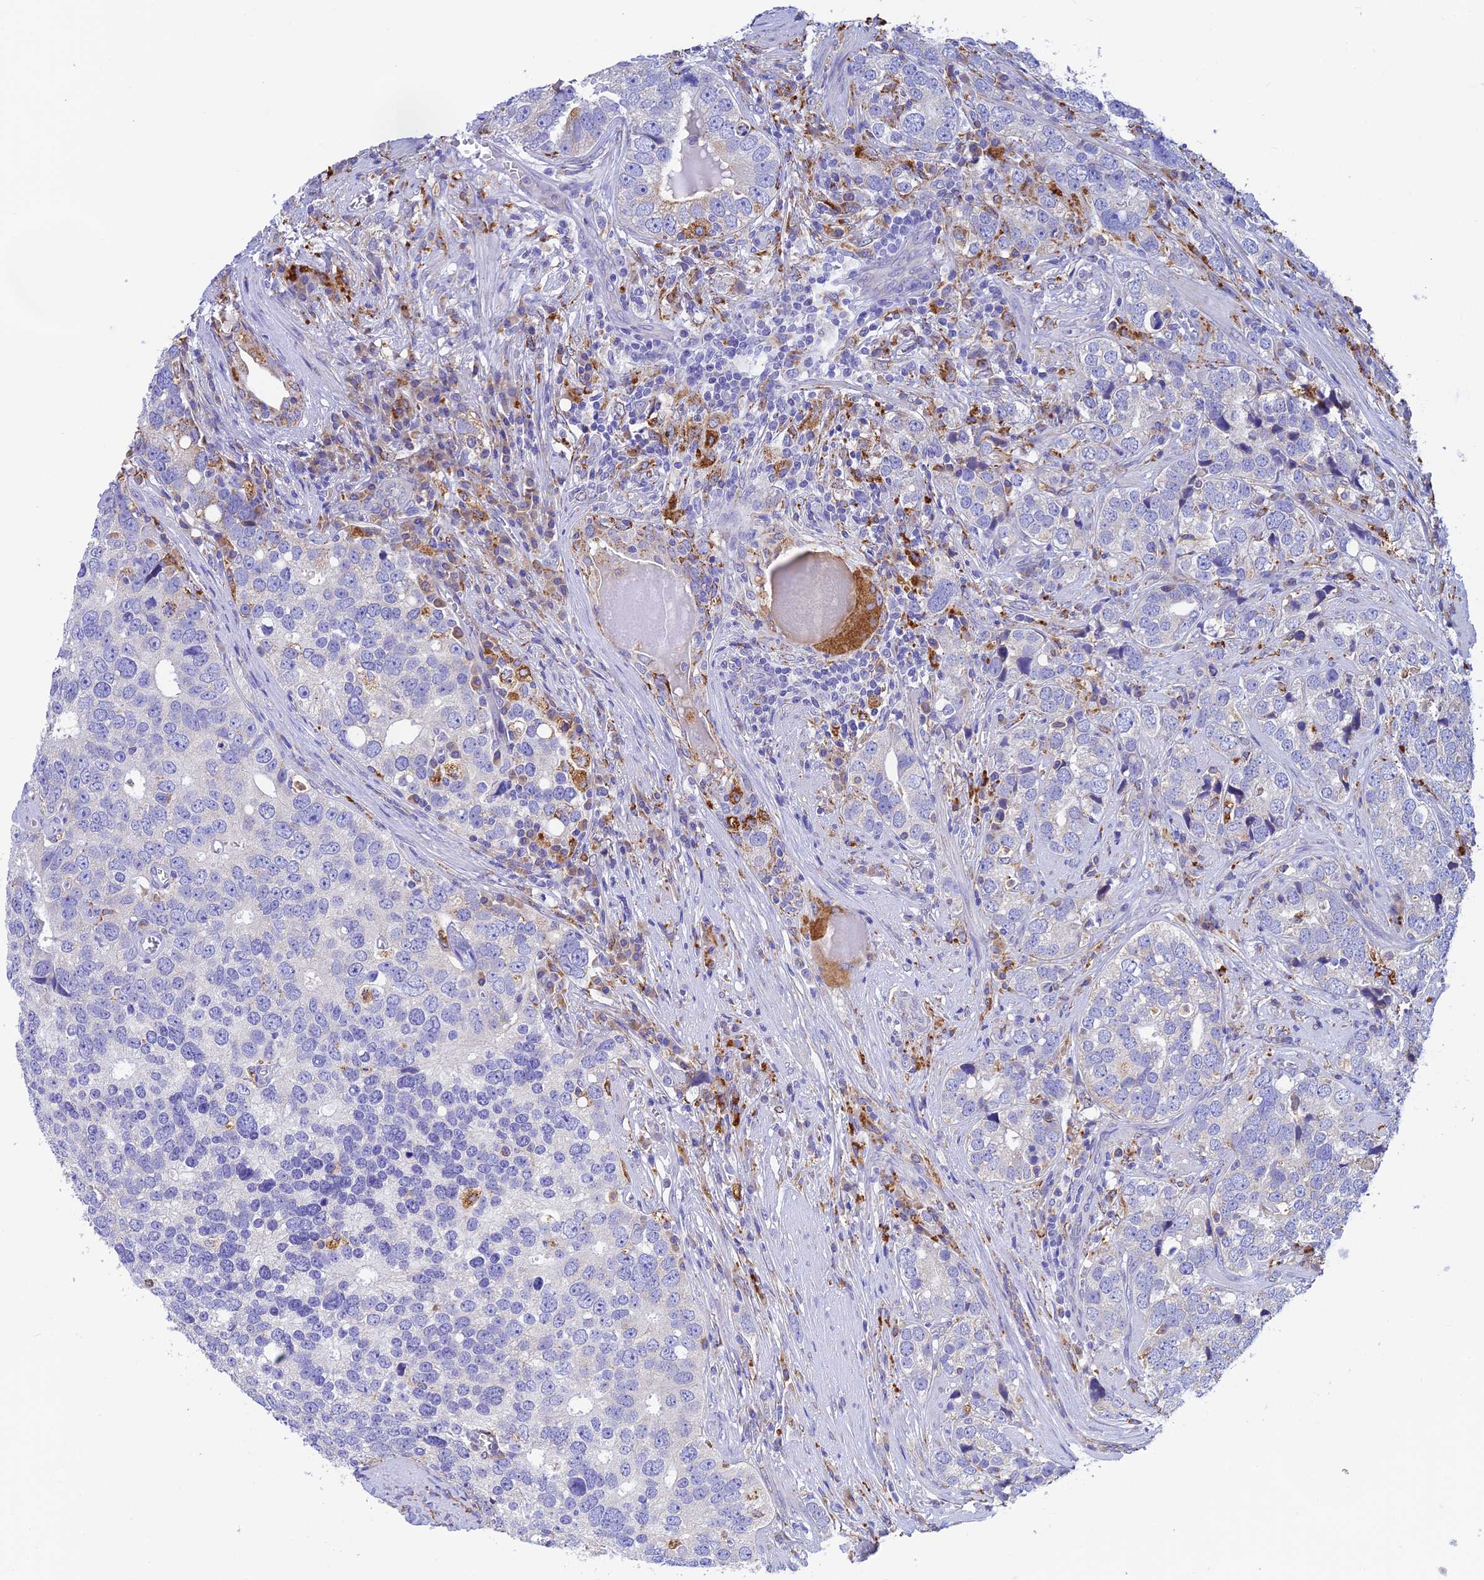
{"staining": {"intensity": "negative", "quantity": "none", "location": "none"}, "tissue": "prostate cancer", "cell_type": "Tumor cells", "image_type": "cancer", "snomed": [{"axis": "morphology", "description": "Adenocarcinoma, High grade"}, {"axis": "topography", "description": "Prostate"}], "caption": "Human prostate cancer (high-grade adenocarcinoma) stained for a protein using immunohistochemistry demonstrates no expression in tumor cells.", "gene": "VKORC1", "patient": {"sex": "male", "age": 71}}